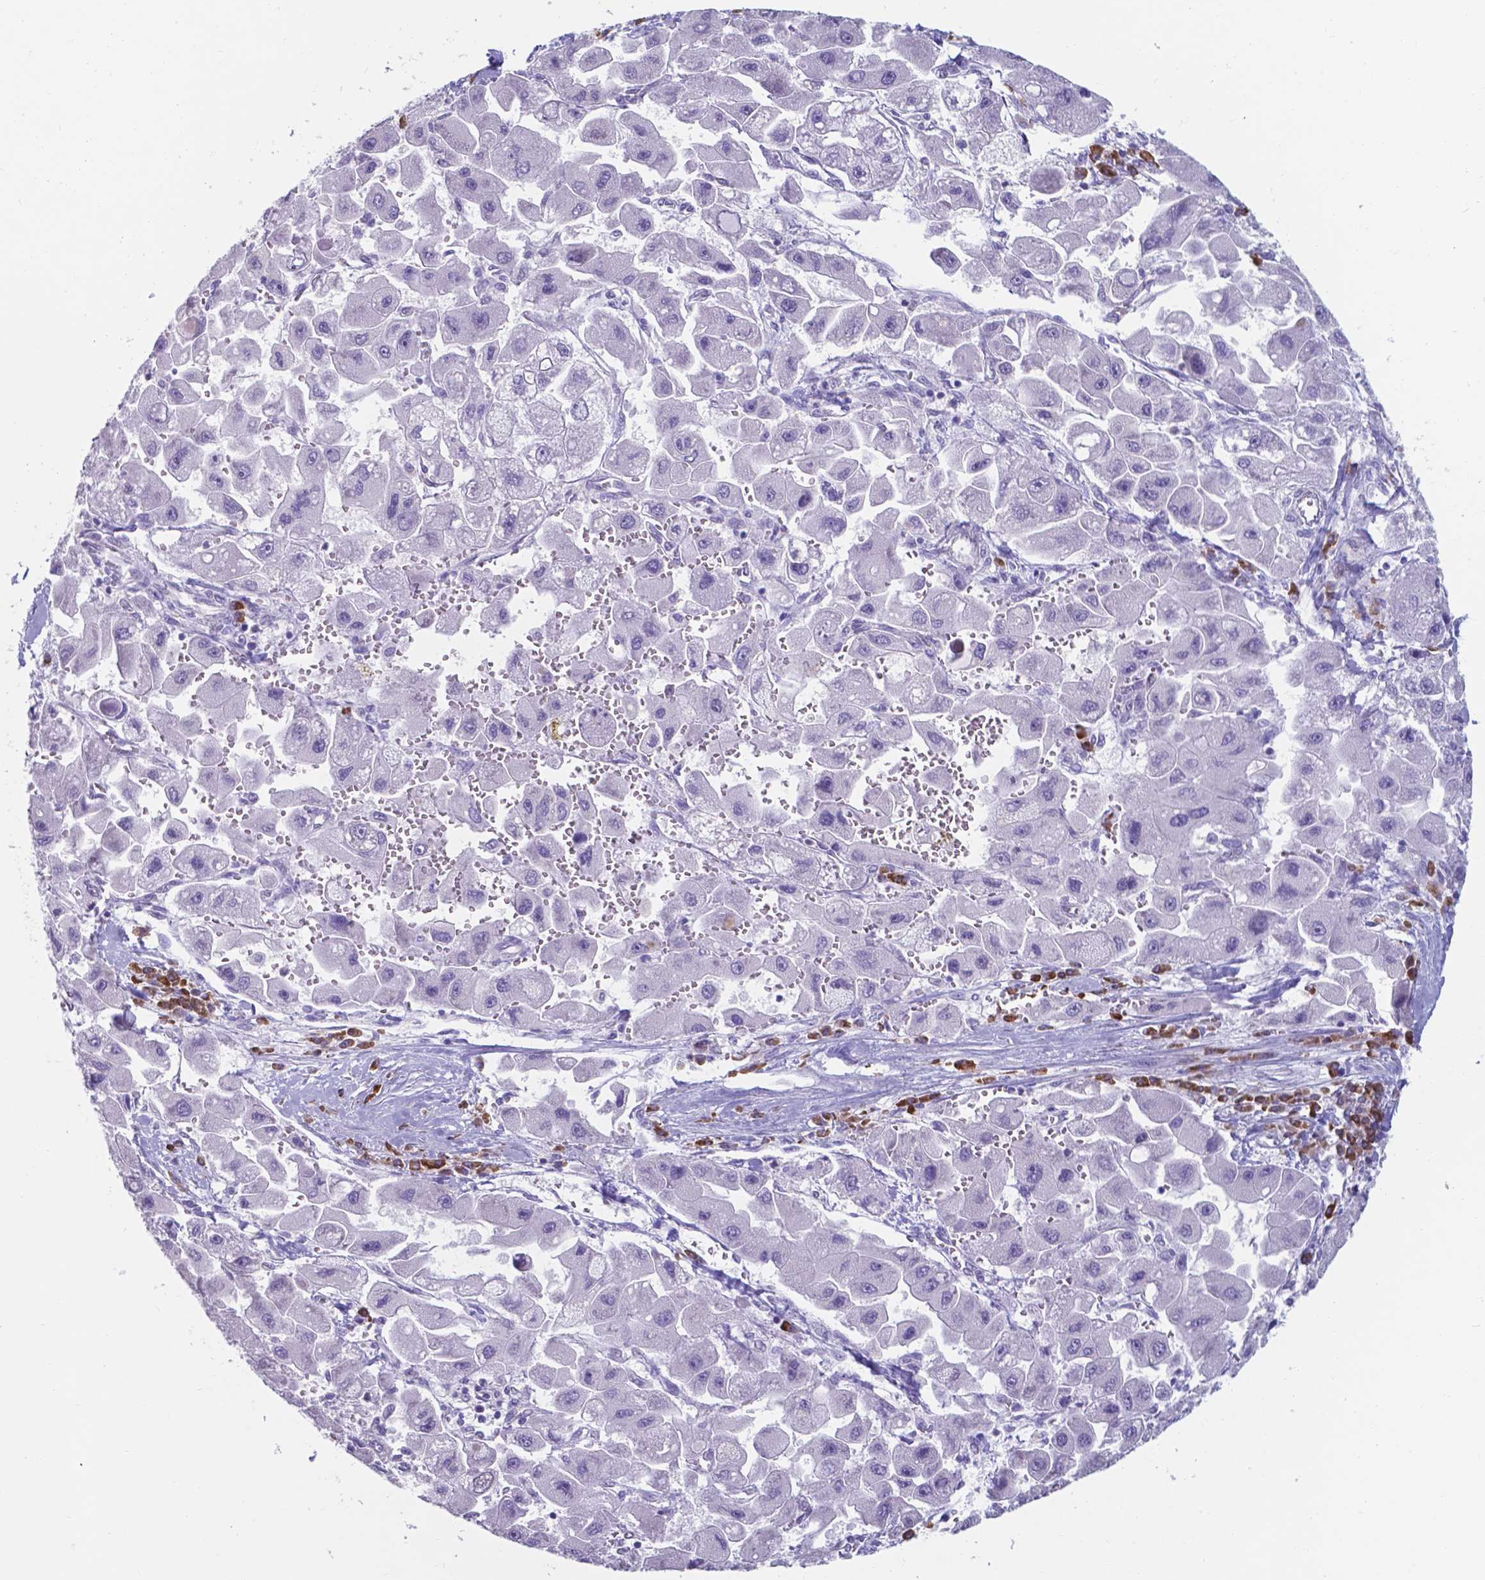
{"staining": {"intensity": "negative", "quantity": "none", "location": "none"}, "tissue": "liver cancer", "cell_type": "Tumor cells", "image_type": "cancer", "snomed": [{"axis": "morphology", "description": "Carcinoma, Hepatocellular, NOS"}, {"axis": "topography", "description": "Liver"}], "caption": "Histopathology image shows no significant protein staining in tumor cells of liver cancer.", "gene": "UBE2J1", "patient": {"sex": "male", "age": 24}}